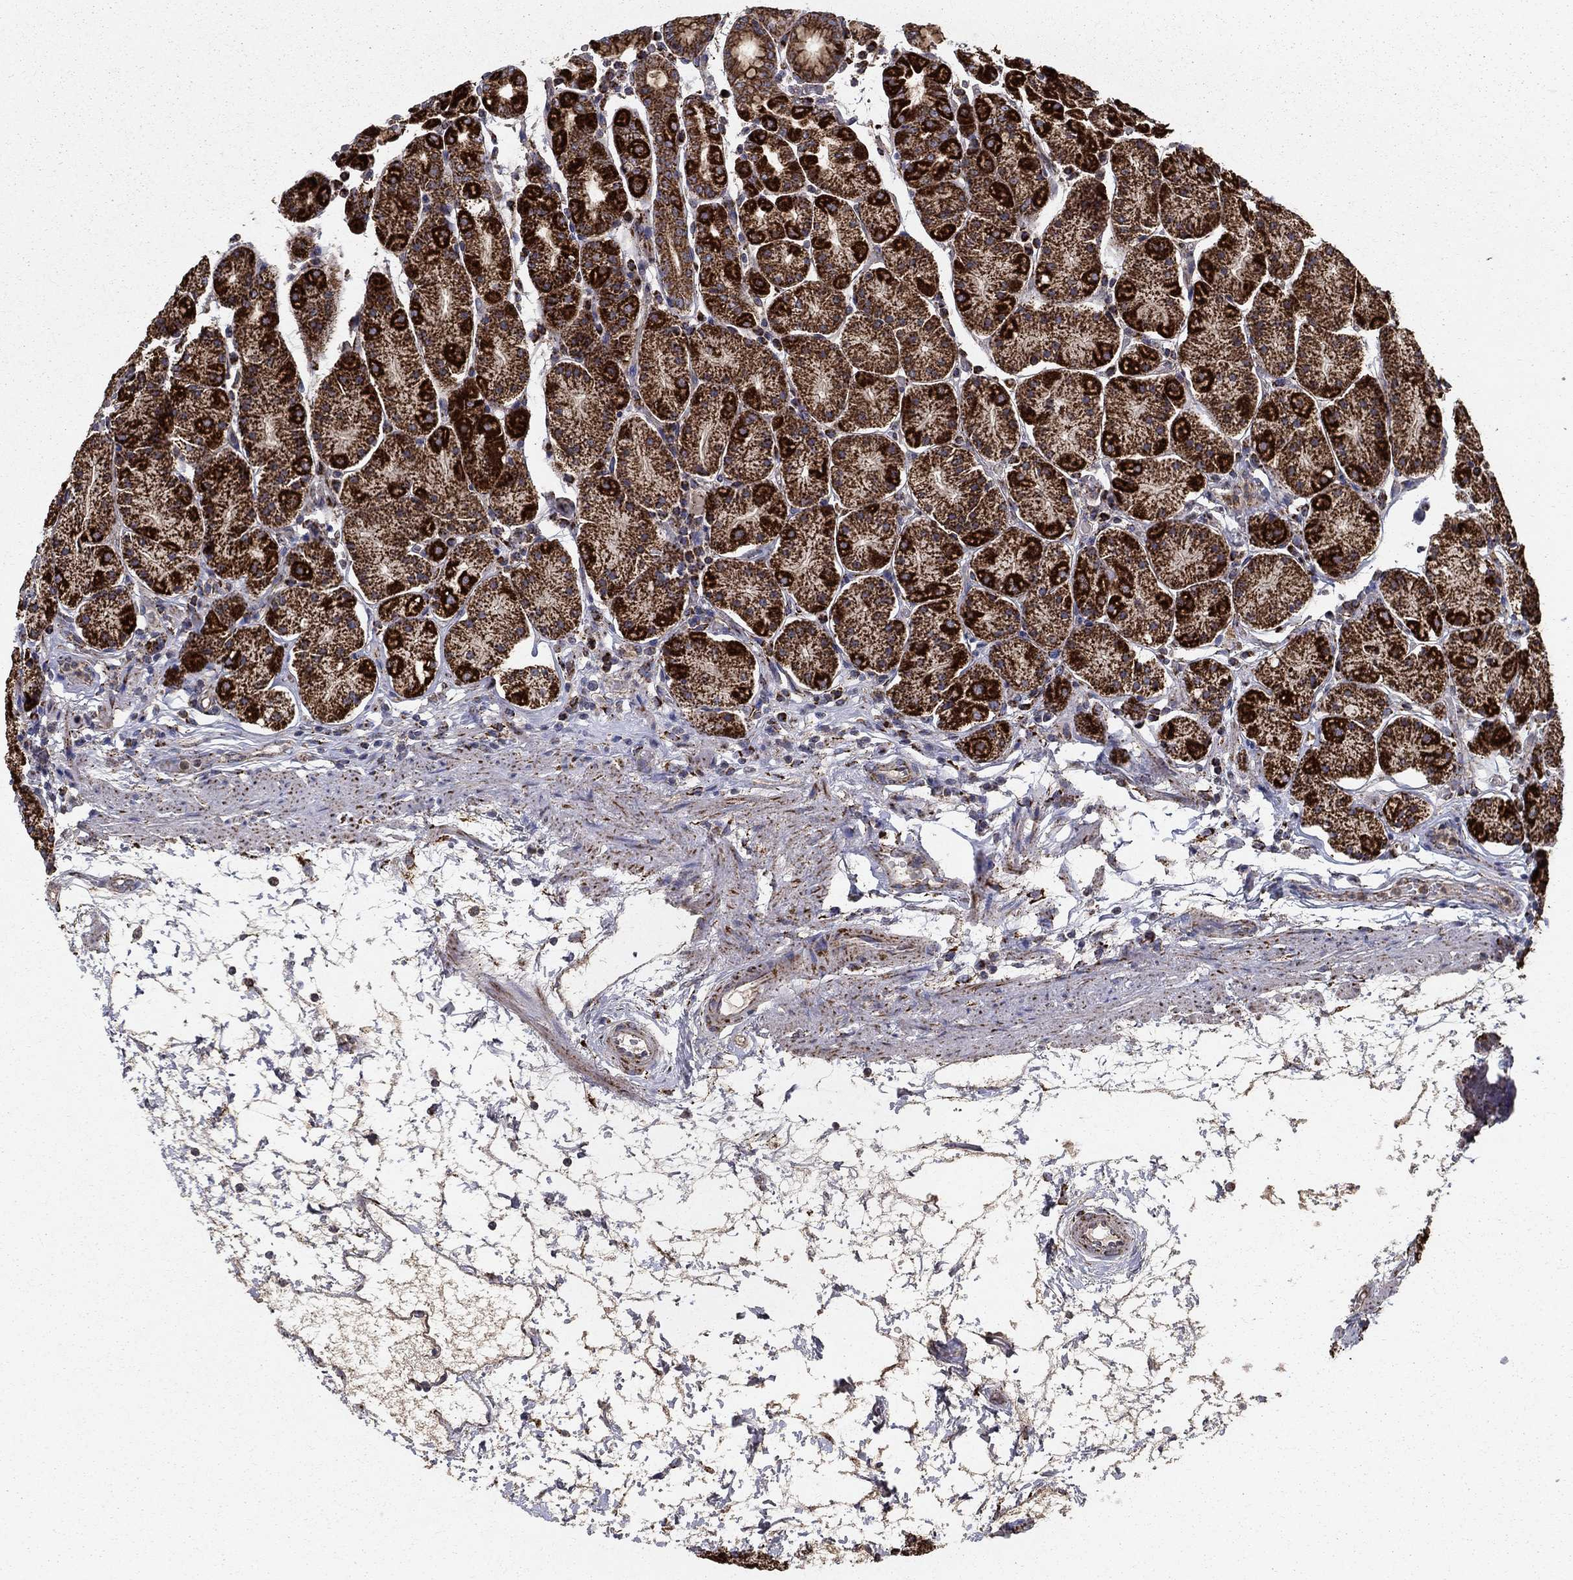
{"staining": {"intensity": "strong", "quantity": "25%-75%", "location": "cytoplasmic/membranous"}, "tissue": "stomach", "cell_type": "Glandular cells", "image_type": "normal", "snomed": [{"axis": "morphology", "description": "Normal tissue, NOS"}, {"axis": "topography", "description": "Stomach"}], "caption": "A histopathology image showing strong cytoplasmic/membranous positivity in approximately 25%-75% of glandular cells in benign stomach, as visualized by brown immunohistochemical staining.", "gene": "GCSH", "patient": {"sex": "male", "age": 54}}